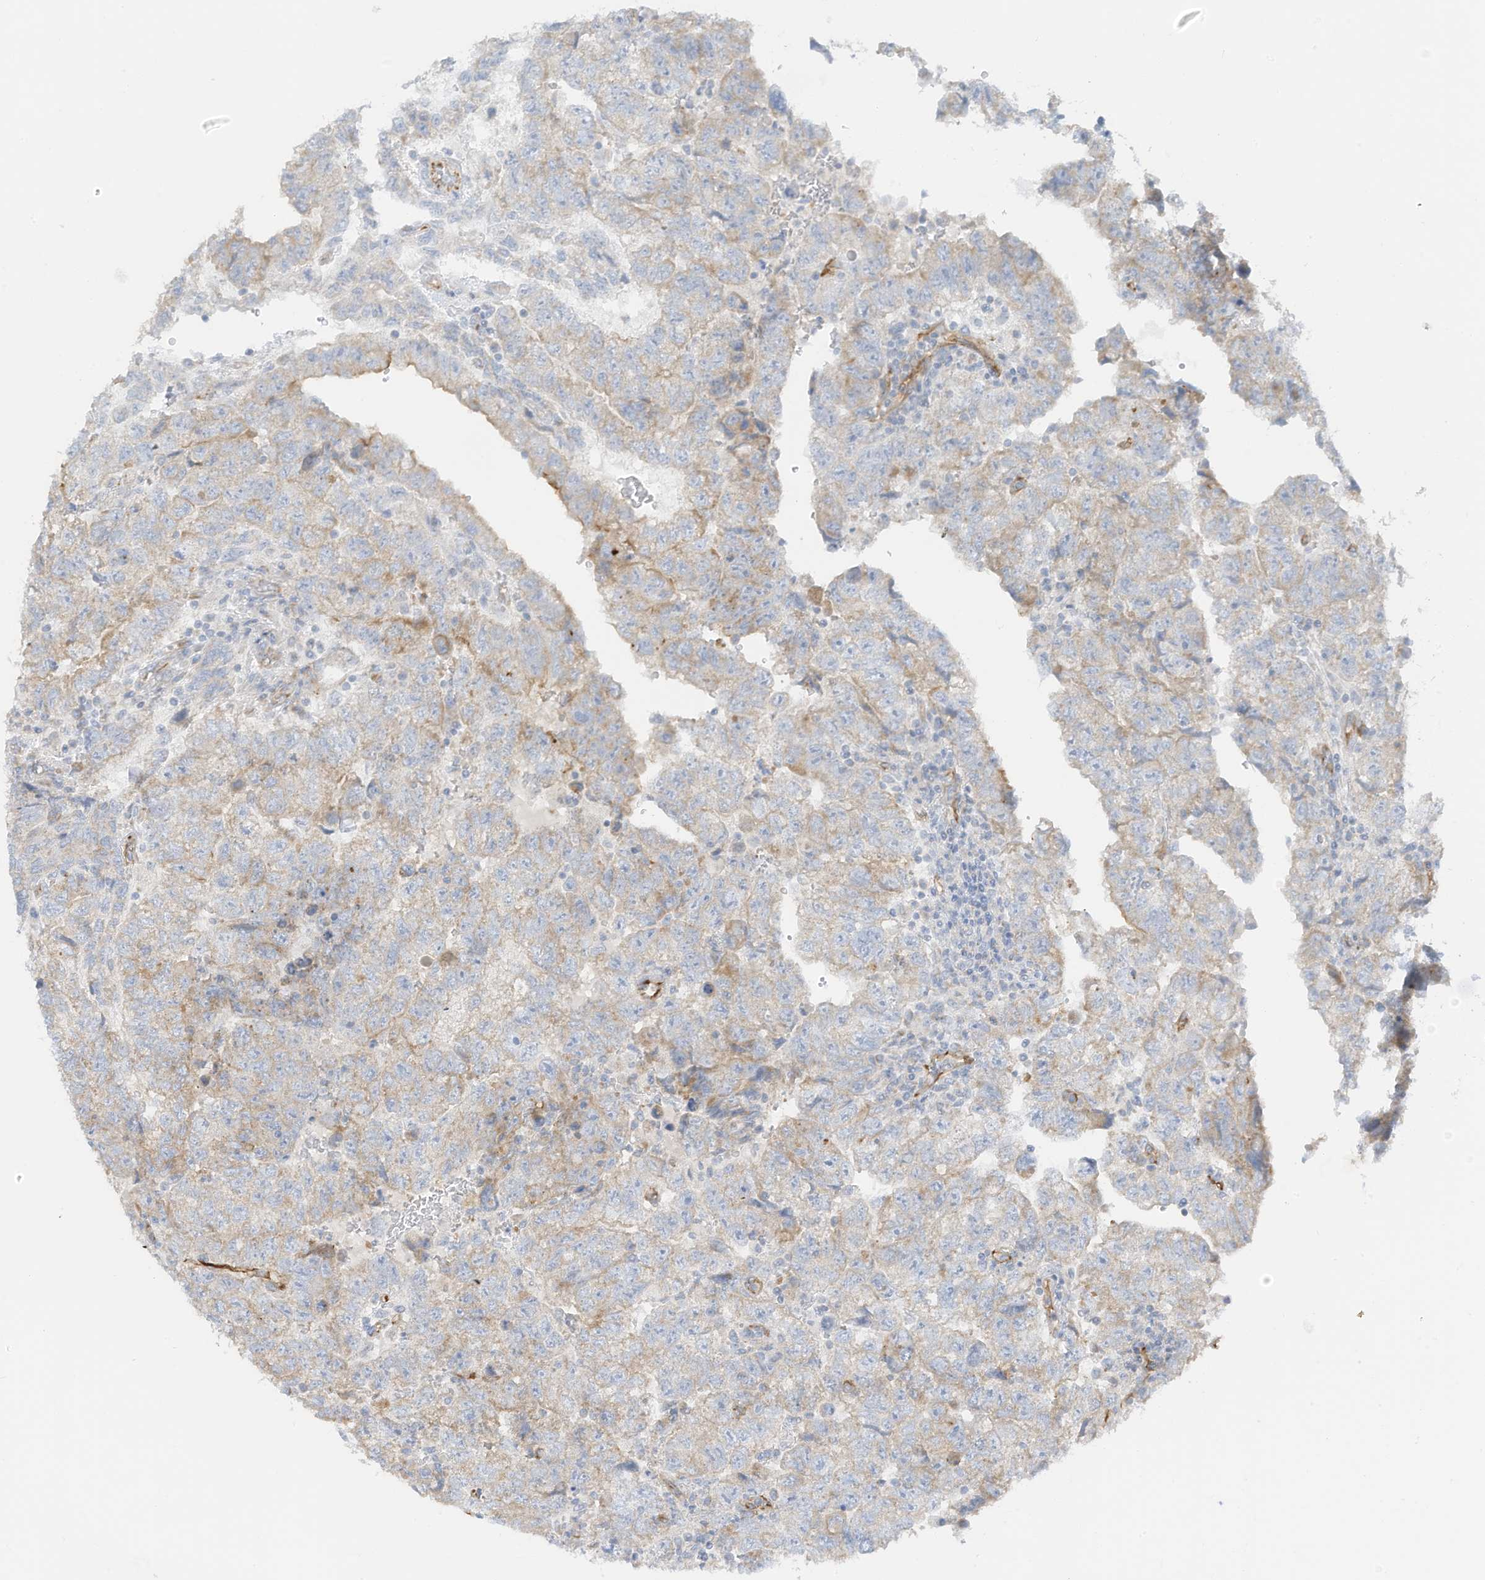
{"staining": {"intensity": "weak", "quantity": "<25%", "location": "cytoplasmic/membranous"}, "tissue": "testis cancer", "cell_type": "Tumor cells", "image_type": "cancer", "snomed": [{"axis": "morphology", "description": "Carcinoma, Embryonal, NOS"}, {"axis": "topography", "description": "Testis"}], "caption": "Tumor cells show no significant protein positivity in testis embryonal carcinoma.", "gene": "ABCB7", "patient": {"sex": "male", "age": 36}}